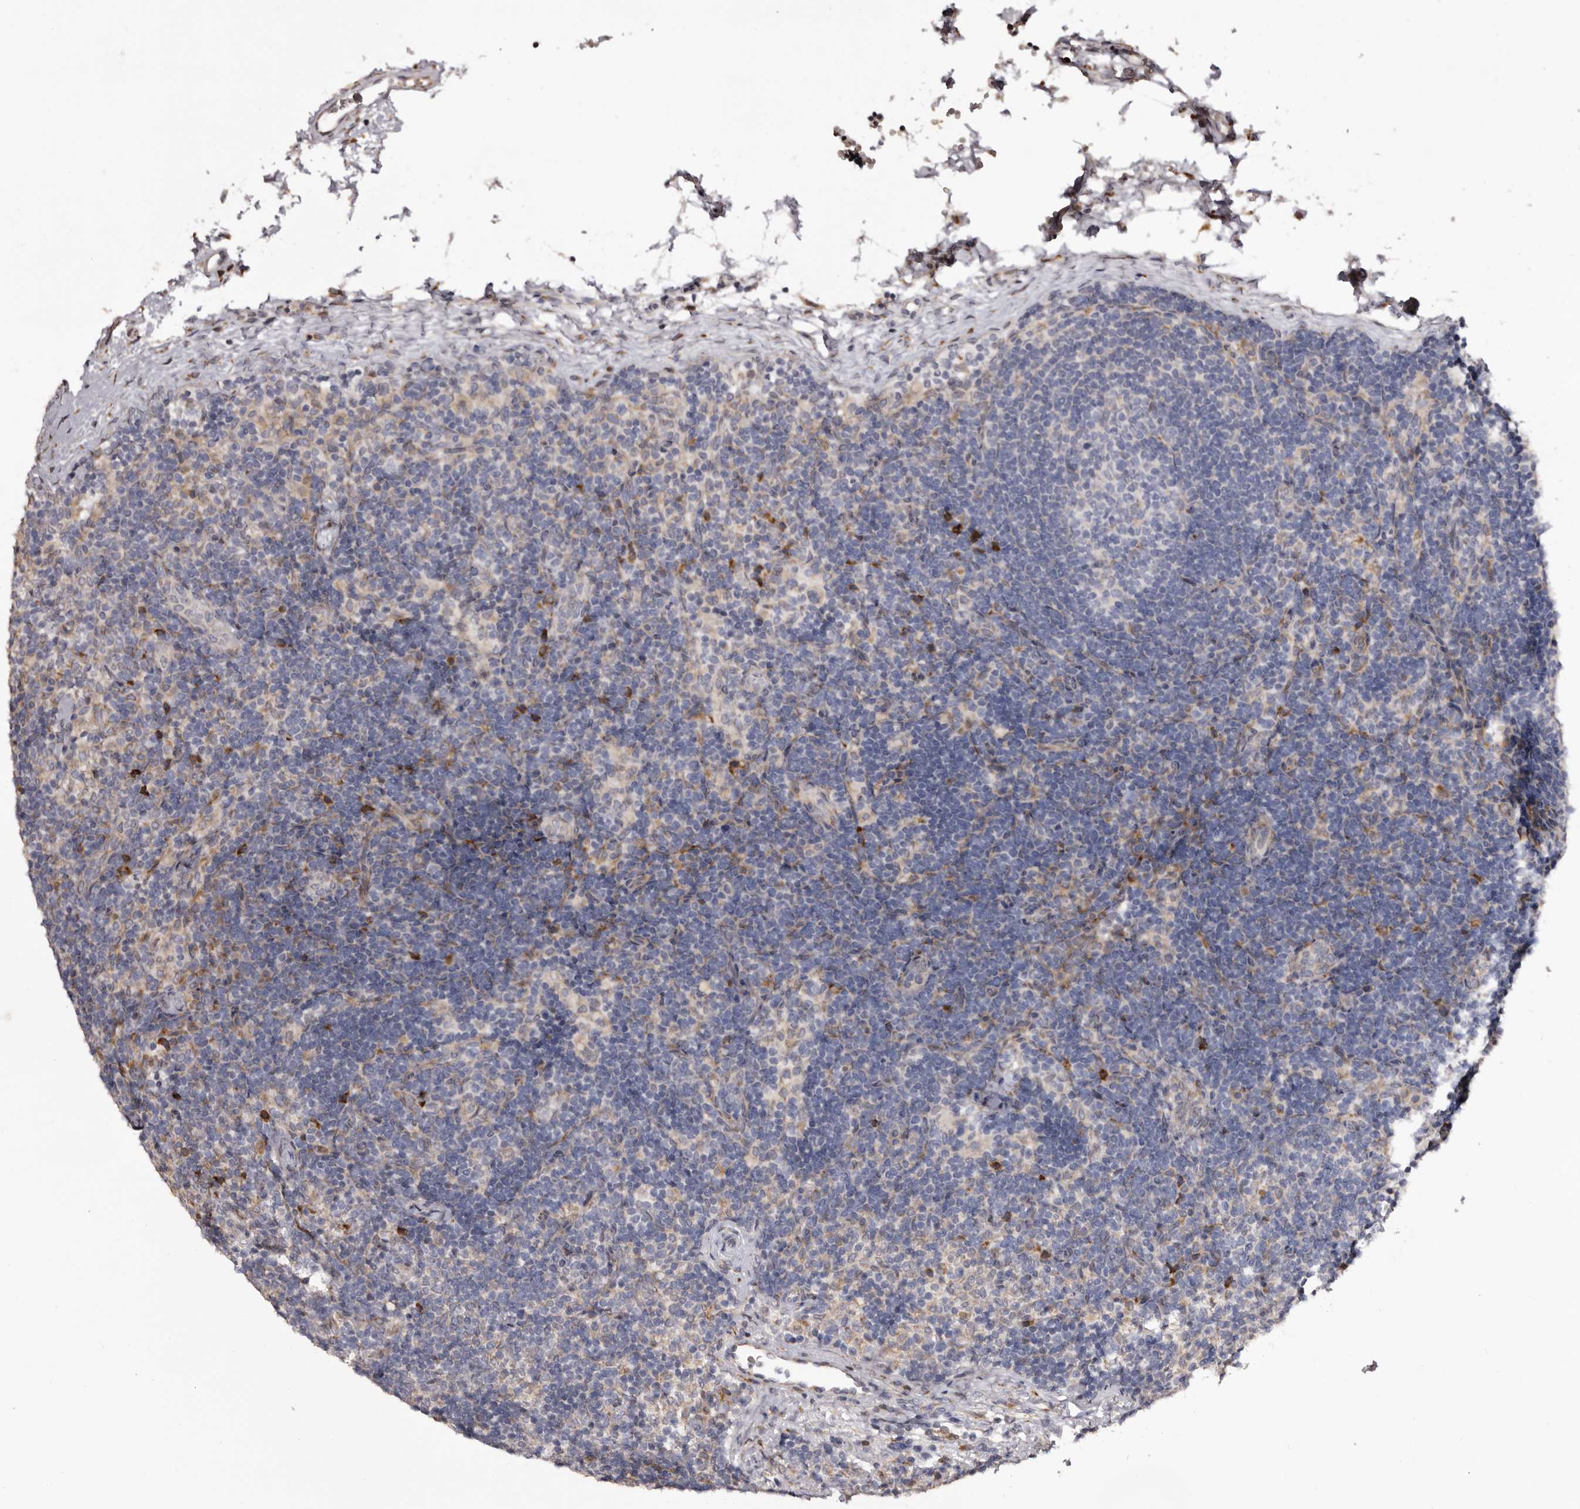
{"staining": {"intensity": "negative", "quantity": "none", "location": "none"}, "tissue": "lymph node", "cell_type": "Germinal center cells", "image_type": "normal", "snomed": [{"axis": "morphology", "description": "Normal tissue, NOS"}, {"axis": "topography", "description": "Lymph node"}], "caption": "Immunohistochemistry (IHC) image of unremarkable lymph node: lymph node stained with DAB (3,3'-diaminobenzidine) displays no significant protein expression in germinal center cells. (Brightfield microscopy of DAB immunohistochemistry (IHC) at high magnification).", "gene": "PIGX", "patient": {"sex": "female", "age": 22}}